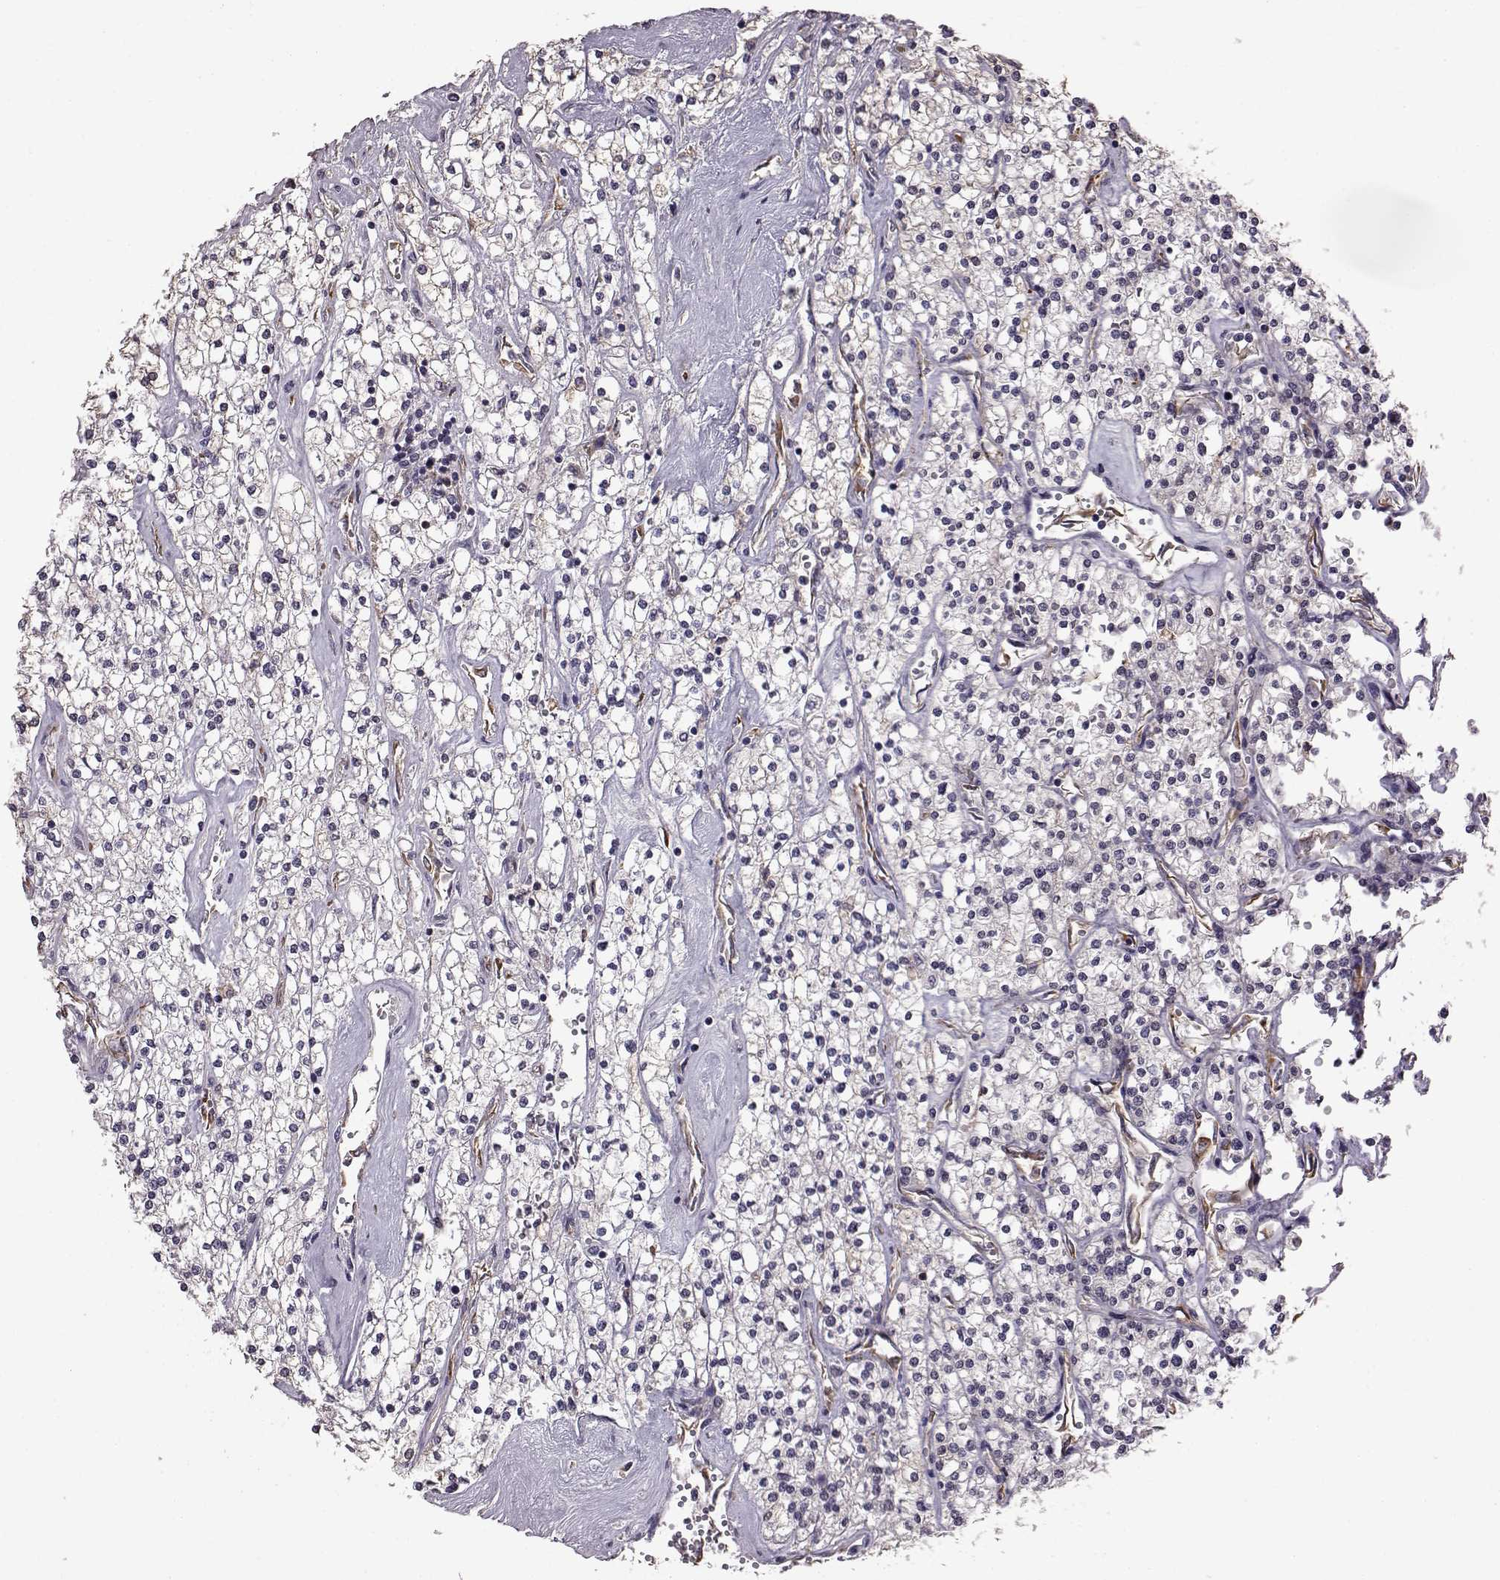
{"staining": {"intensity": "negative", "quantity": "none", "location": "none"}, "tissue": "renal cancer", "cell_type": "Tumor cells", "image_type": "cancer", "snomed": [{"axis": "morphology", "description": "Adenocarcinoma, NOS"}, {"axis": "topography", "description": "Kidney"}], "caption": "The image reveals no staining of tumor cells in renal cancer.", "gene": "ADGRG2", "patient": {"sex": "male", "age": 80}}